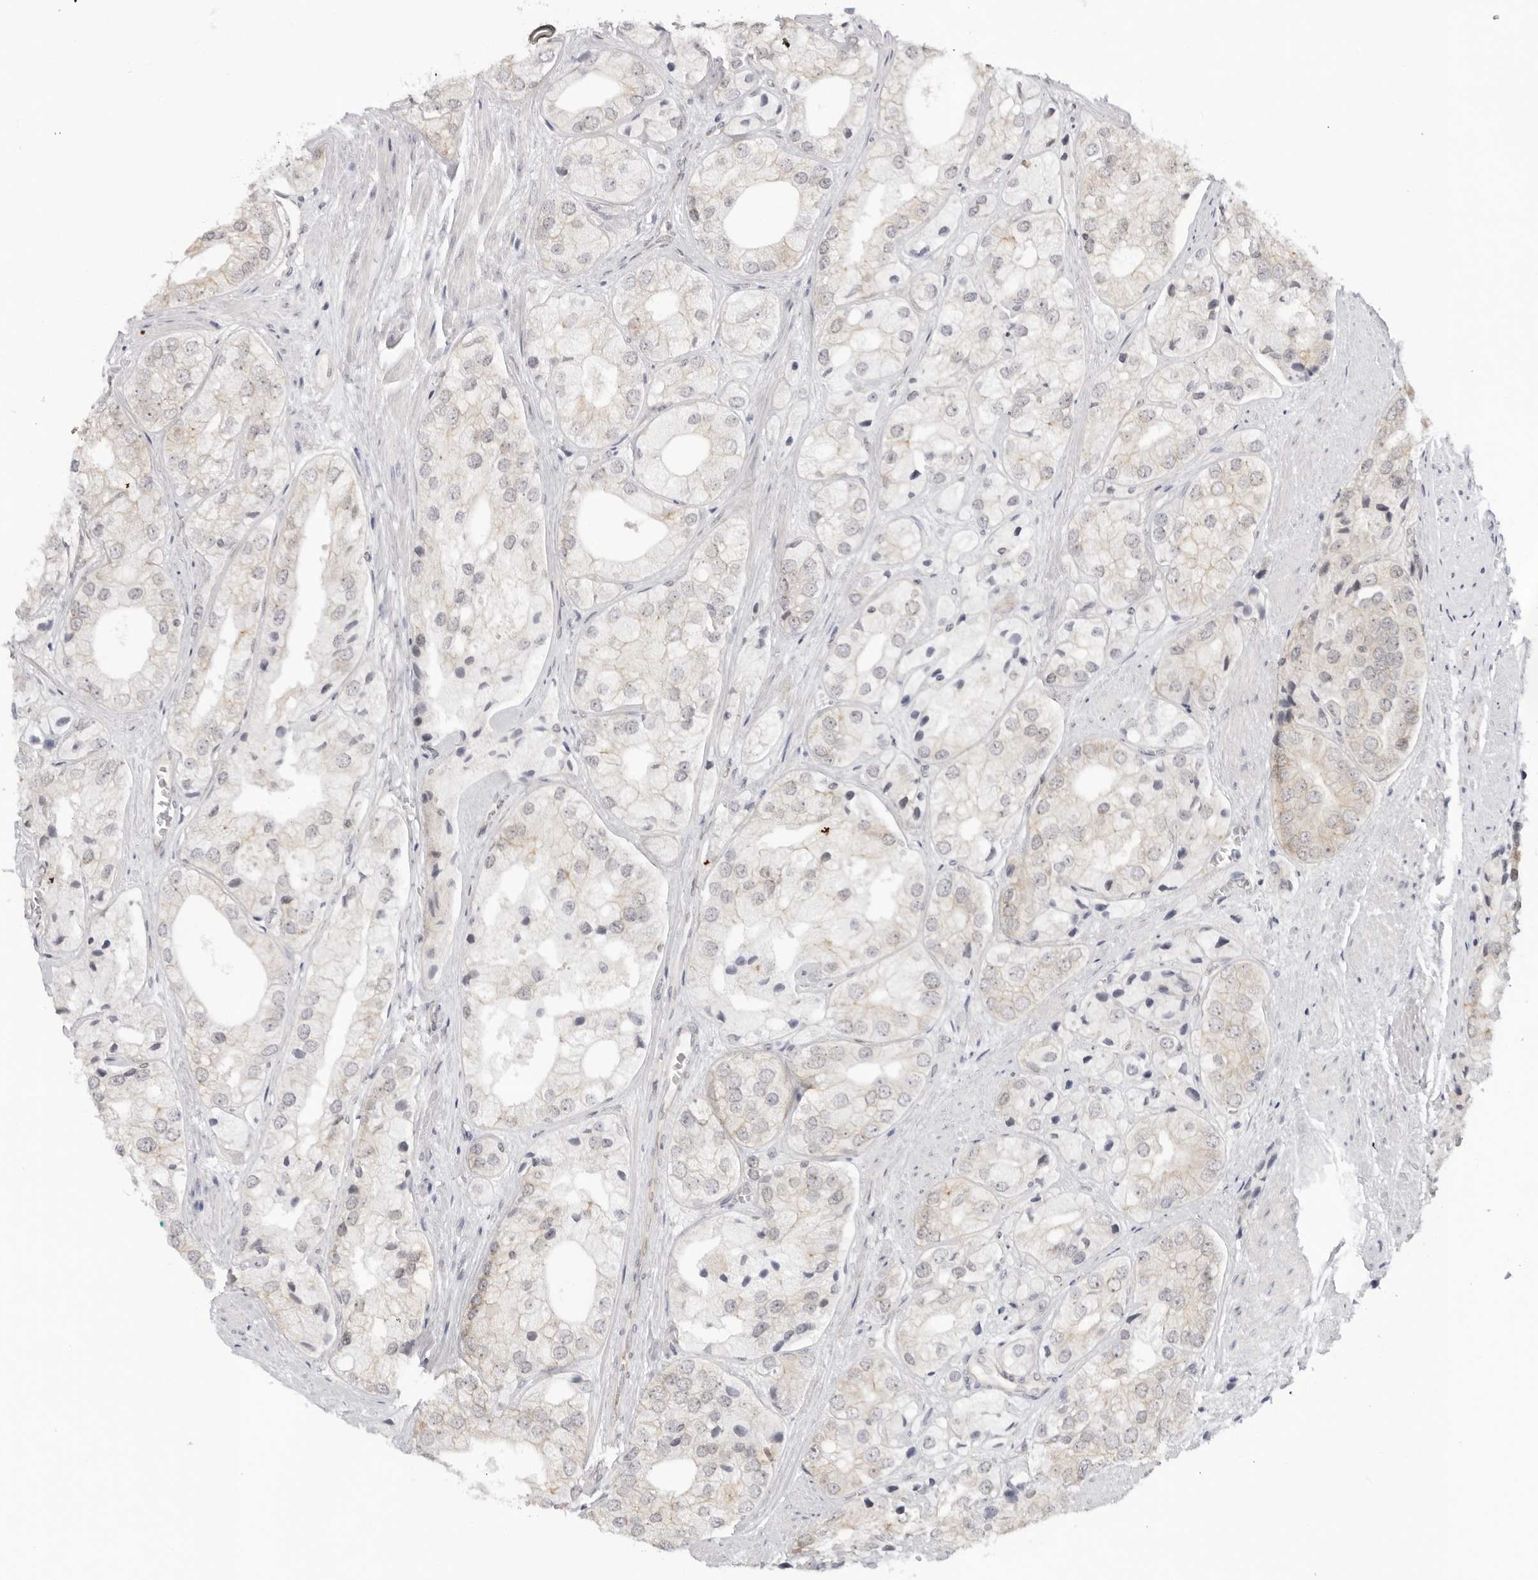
{"staining": {"intensity": "negative", "quantity": "none", "location": "none"}, "tissue": "prostate cancer", "cell_type": "Tumor cells", "image_type": "cancer", "snomed": [{"axis": "morphology", "description": "Adenocarcinoma, High grade"}, {"axis": "topography", "description": "Prostate"}], "caption": "Tumor cells show no significant expression in adenocarcinoma (high-grade) (prostate). The staining was performed using DAB to visualize the protein expression in brown, while the nuclei were stained in blue with hematoxylin (Magnification: 20x).", "gene": "TRAPPC3", "patient": {"sex": "male", "age": 50}}